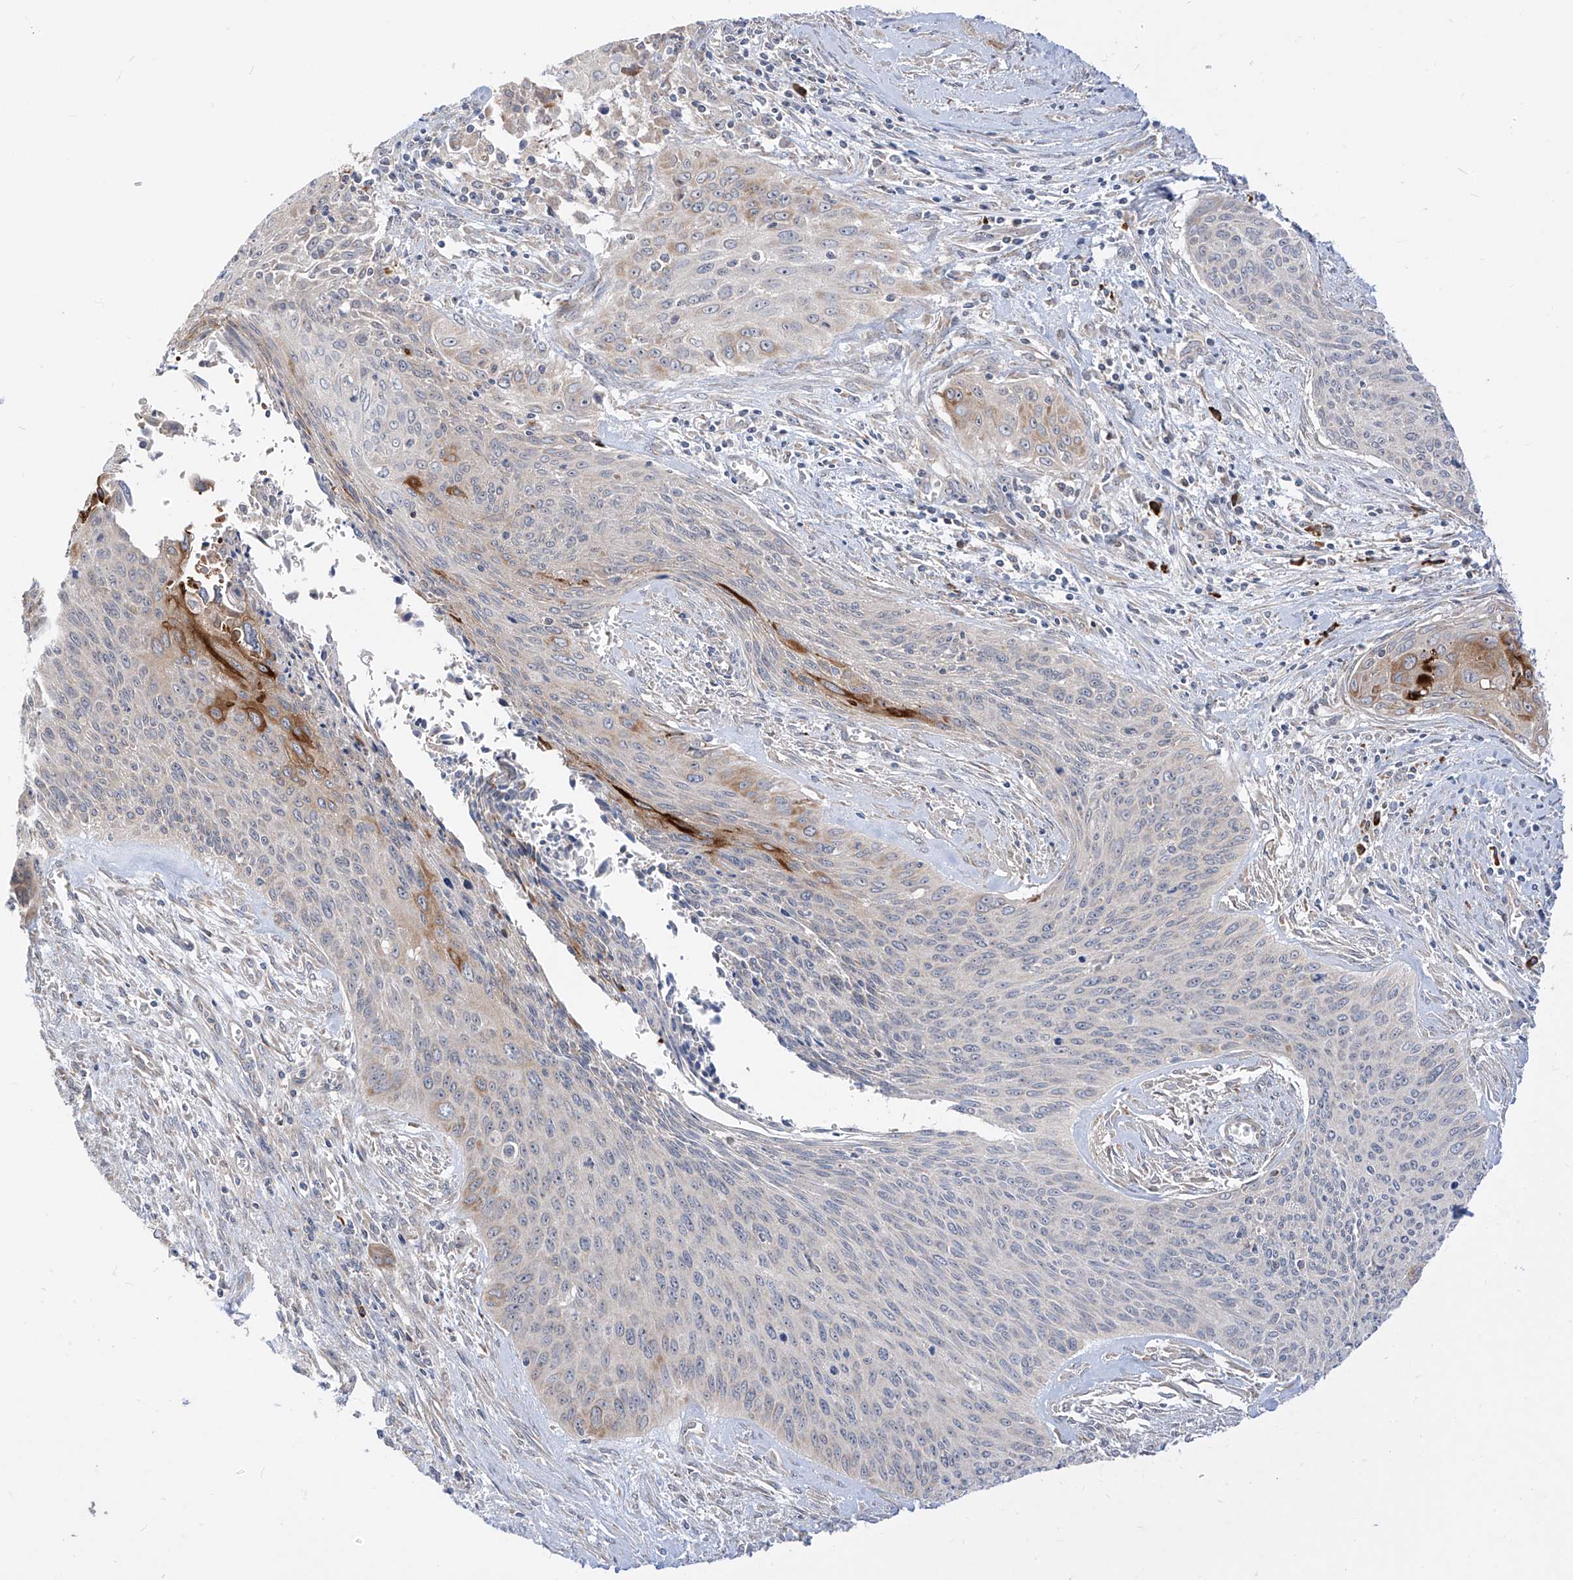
{"staining": {"intensity": "moderate", "quantity": "<25%", "location": "cytoplasmic/membranous"}, "tissue": "cervical cancer", "cell_type": "Tumor cells", "image_type": "cancer", "snomed": [{"axis": "morphology", "description": "Squamous cell carcinoma, NOS"}, {"axis": "topography", "description": "Cervix"}], "caption": "Immunohistochemistry (IHC) of human squamous cell carcinoma (cervical) demonstrates low levels of moderate cytoplasmic/membranous positivity in approximately <25% of tumor cells. Immunohistochemistry stains the protein of interest in brown and the nuclei are stained blue.", "gene": "SYTL3", "patient": {"sex": "female", "age": 55}}